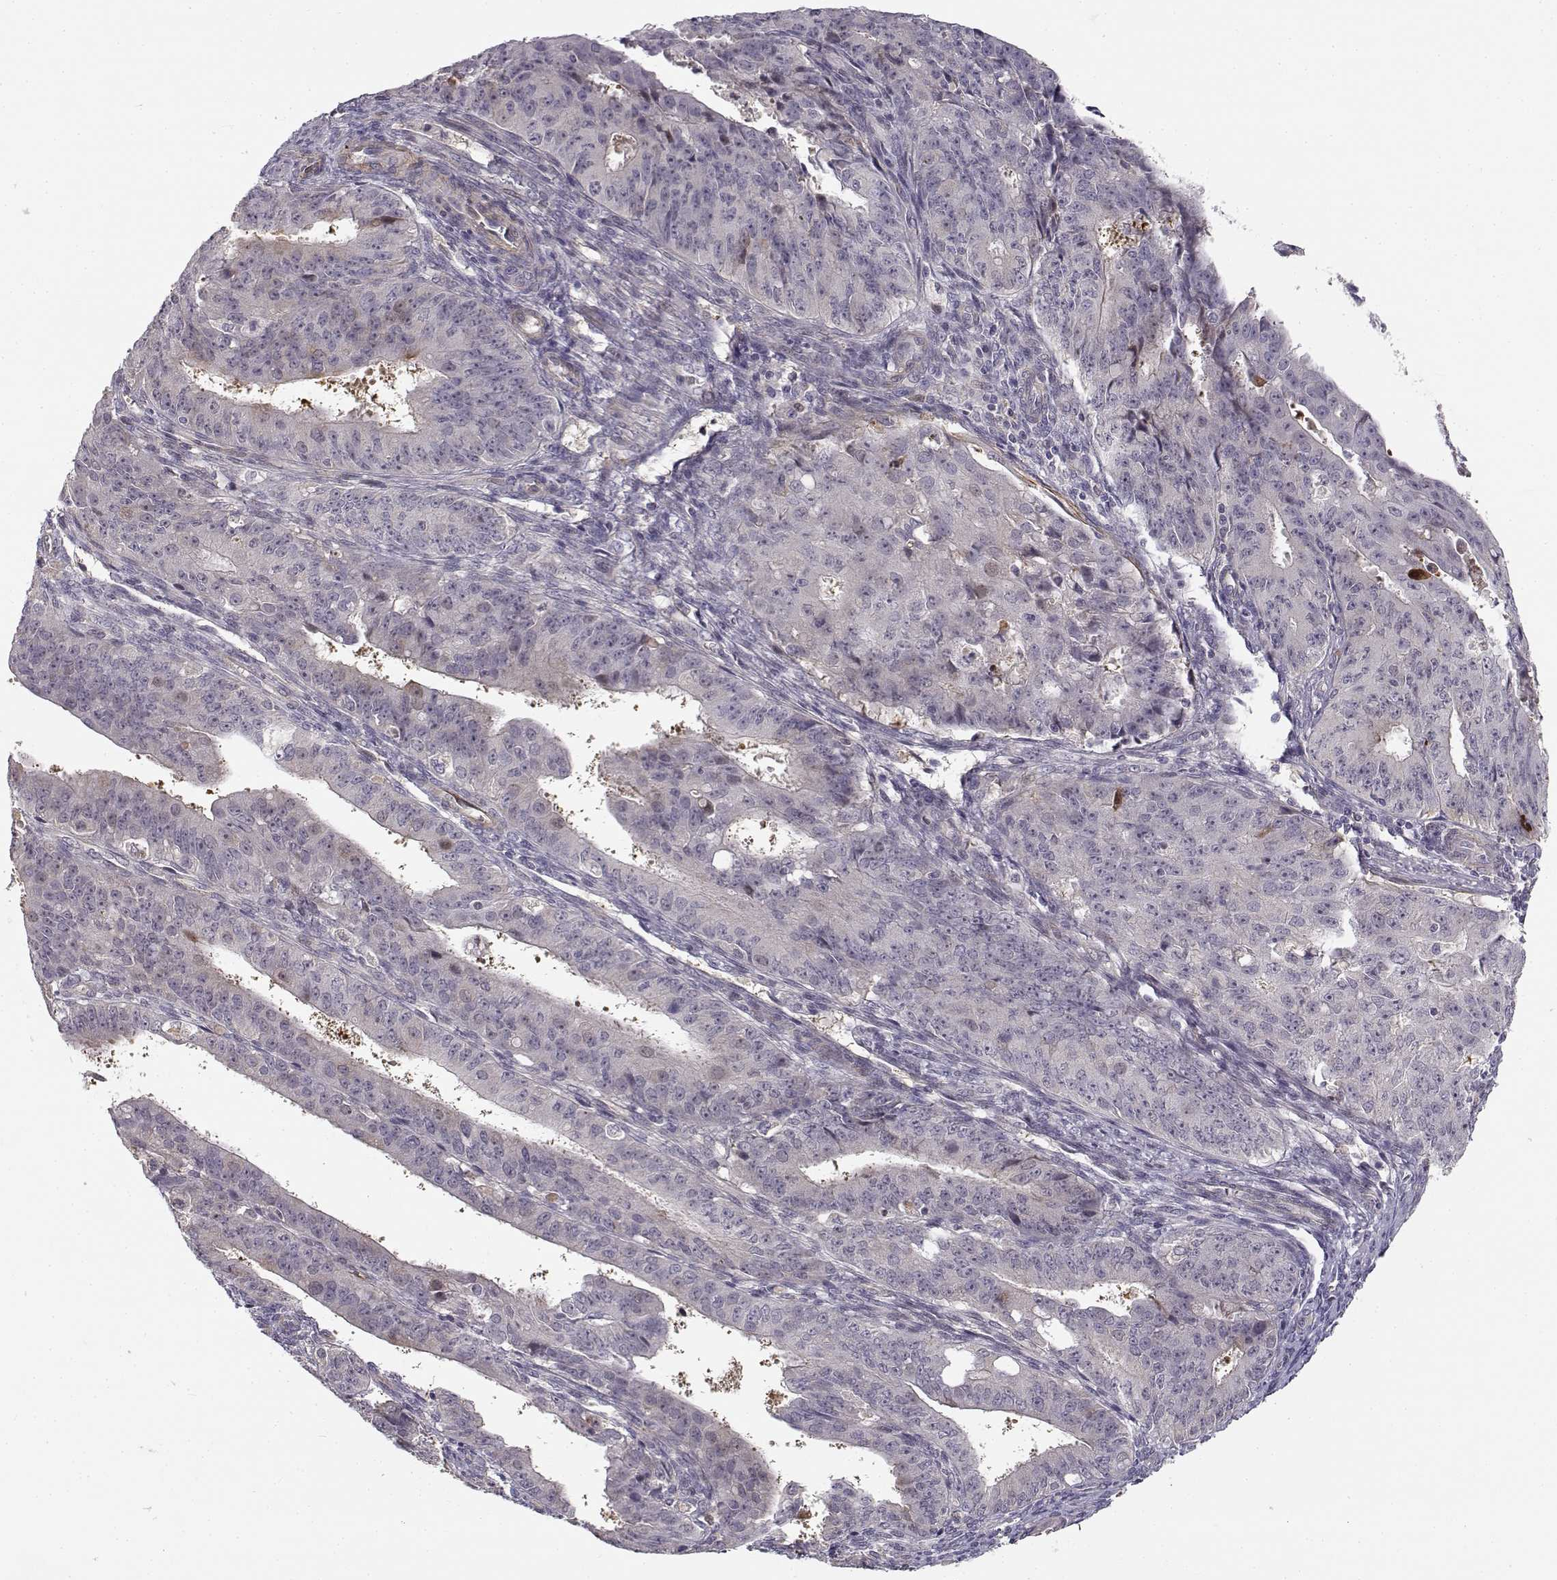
{"staining": {"intensity": "negative", "quantity": "none", "location": "none"}, "tissue": "ovarian cancer", "cell_type": "Tumor cells", "image_type": "cancer", "snomed": [{"axis": "morphology", "description": "Carcinoma, endometroid"}, {"axis": "topography", "description": "Ovary"}], "caption": "Tumor cells are negative for brown protein staining in ovarian endometroid carcinoma.", "gene": "RGS9BP", "patient": {"sex": "female", "age": 42}}